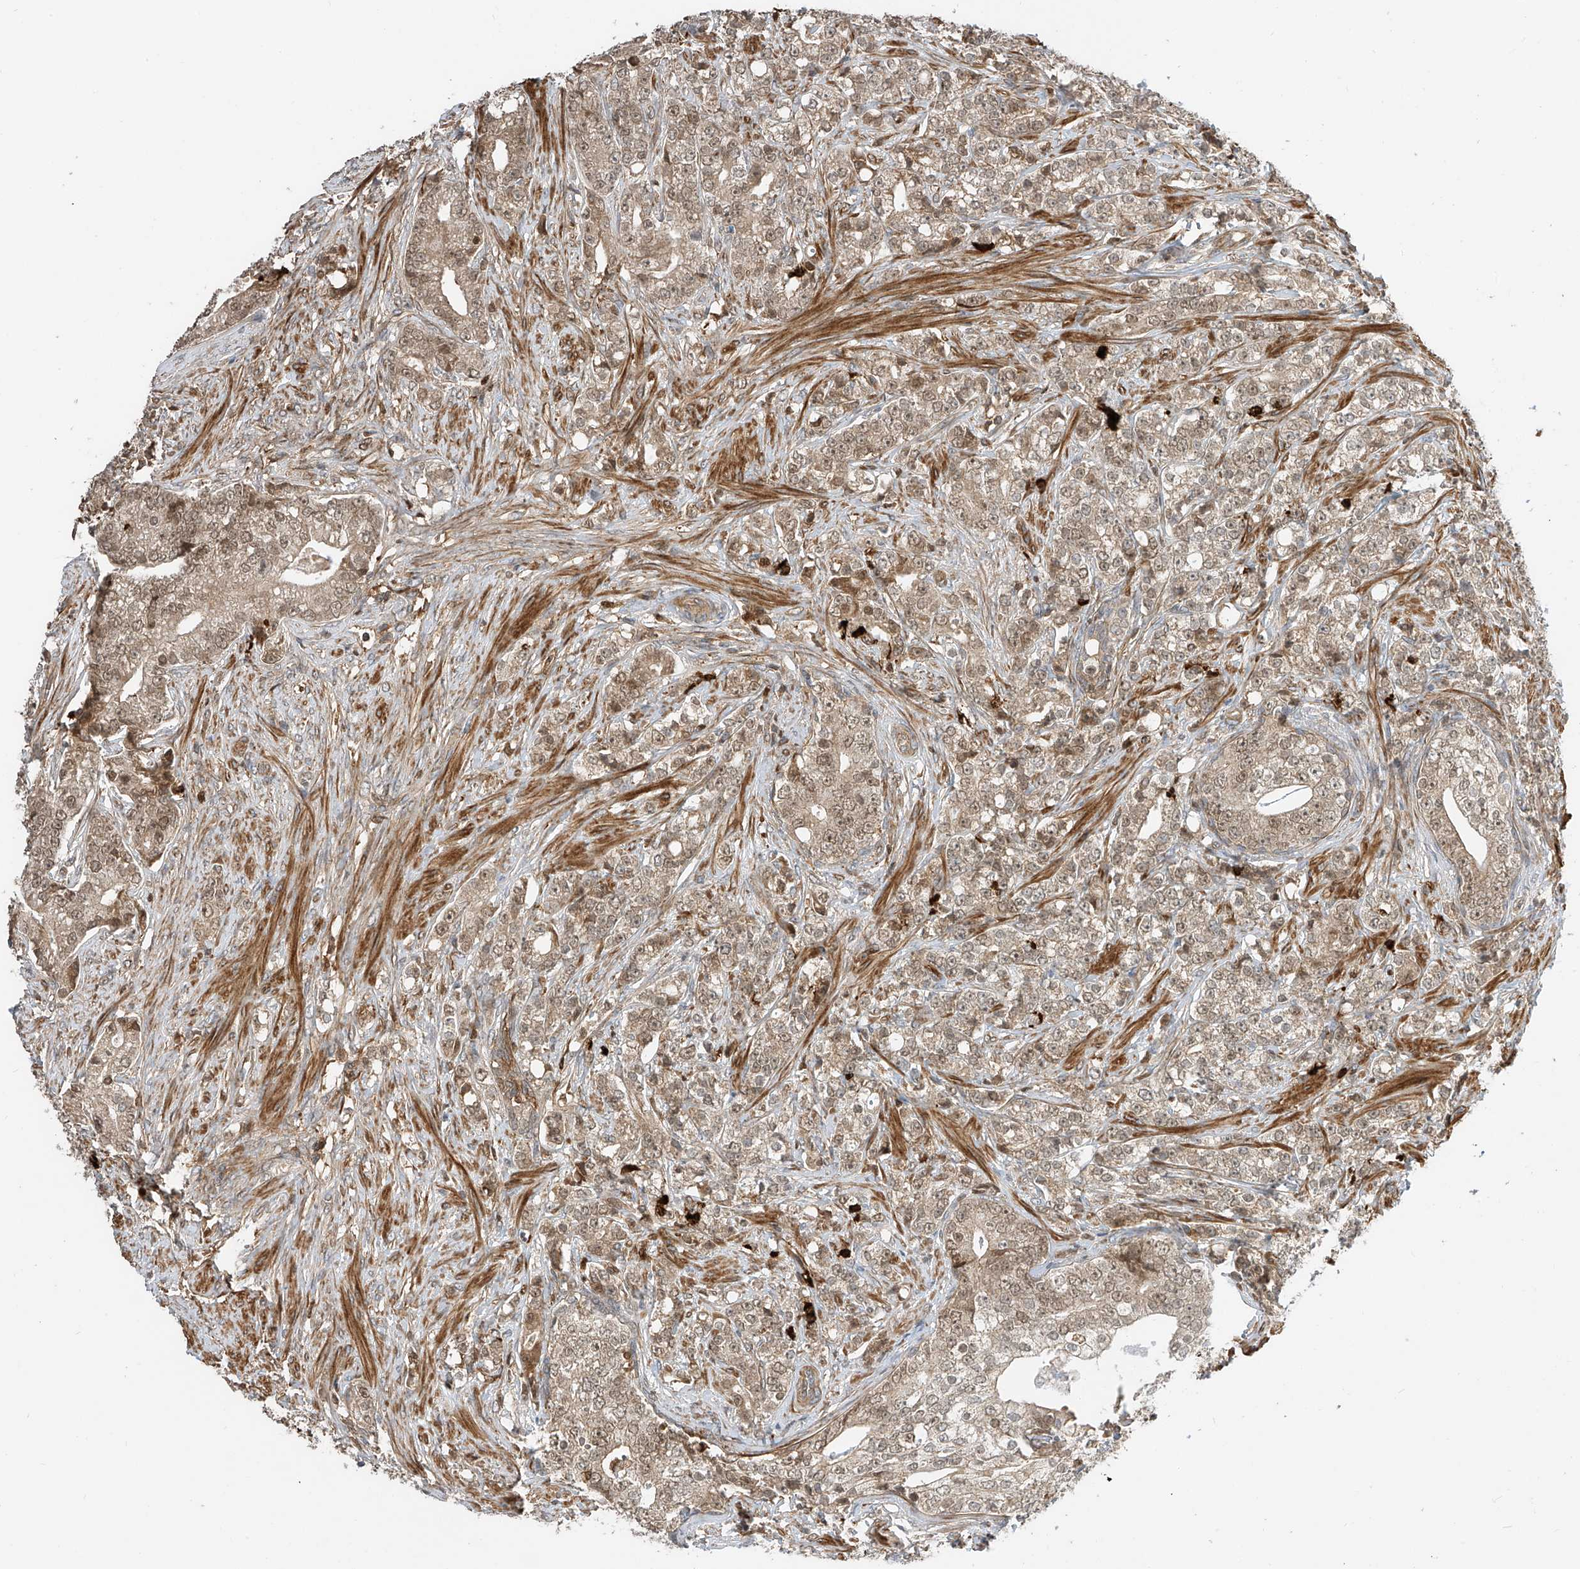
{"staining": {"intensity": "weak", "quantity": "25%-75%", "location": "cytoplasmic/membranous,nuclear"}, "tissue": "prostate cancer", "cell_type": "Tumor cells", "image_type": "cancer", "snomed": [{"axis": "morphology", "description": "Adenocarcinoma, High grade"}, {"axis": "topography", "description": "Prostate"}], "caption": "A low amount of weak cytoplasmic/membranous and nuclear positivity is appreciated in about 25%-75% of tumor cells in prostate high-grade adenocarcinoma tissue. Nuclei are stained in blue.", "gene": "ATAD2B", "patient": {"sex": "male", "age": 69}}